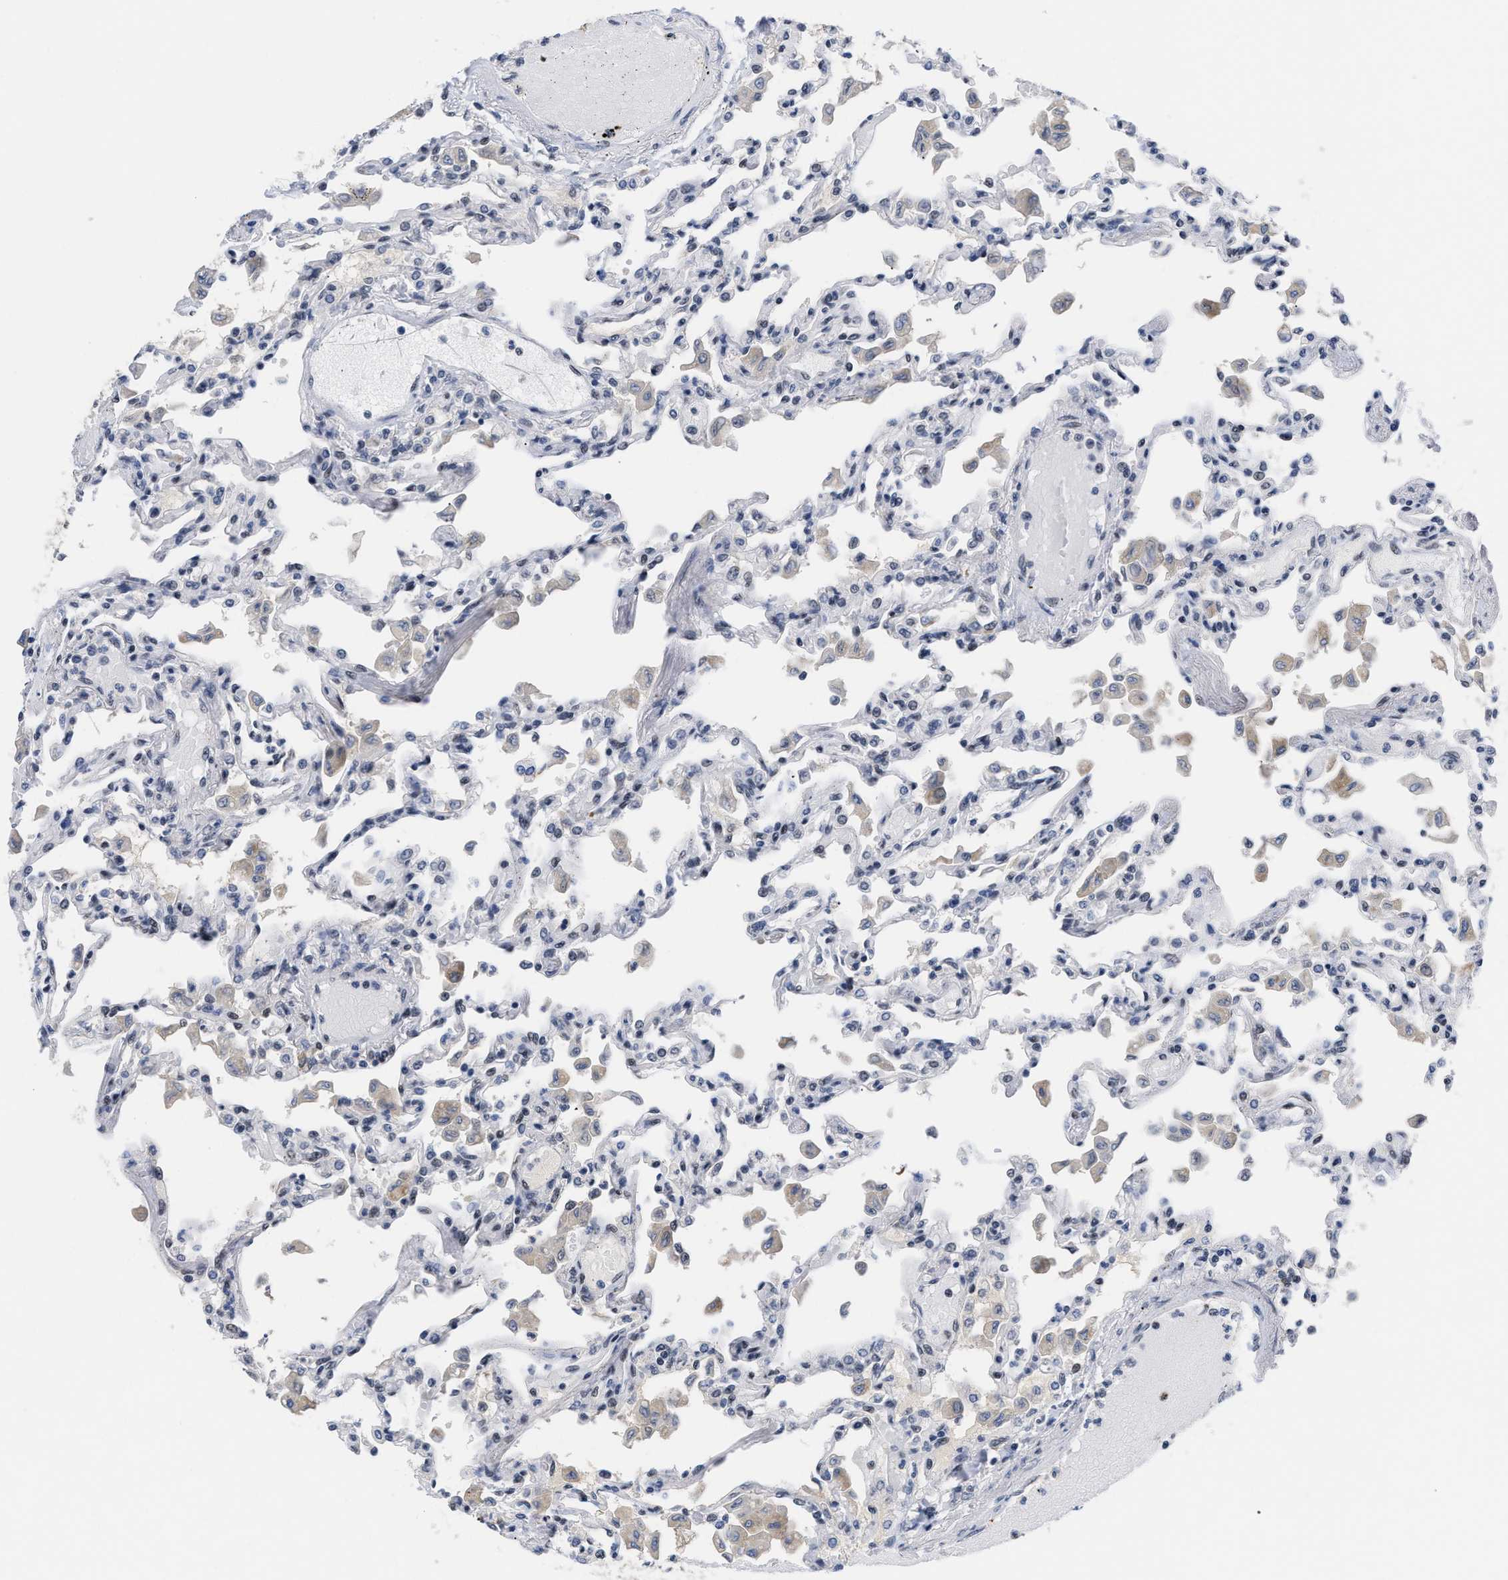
{"staining": {"intensity": "weak", "quantity": "25%-75%", "location": "nuclear"}, "tissue": "lung", "cell_type": "Alveolar cells", "image_type": "normal", "snomed": [{"axis": "morphology", "description": "Normal tissue, NOS"}, {"axis": "topography", "description": "Bronchus"}, {"axis": "topography", "description": "Lung"}], "caption": "Immunohistochemical staining of normal lung exhibits weak nuclear protein positivity in approximately 25%-75% of alveolar cells.", "gene": "GGNBP2", "patient": {"sex": "female", "age": 49}}